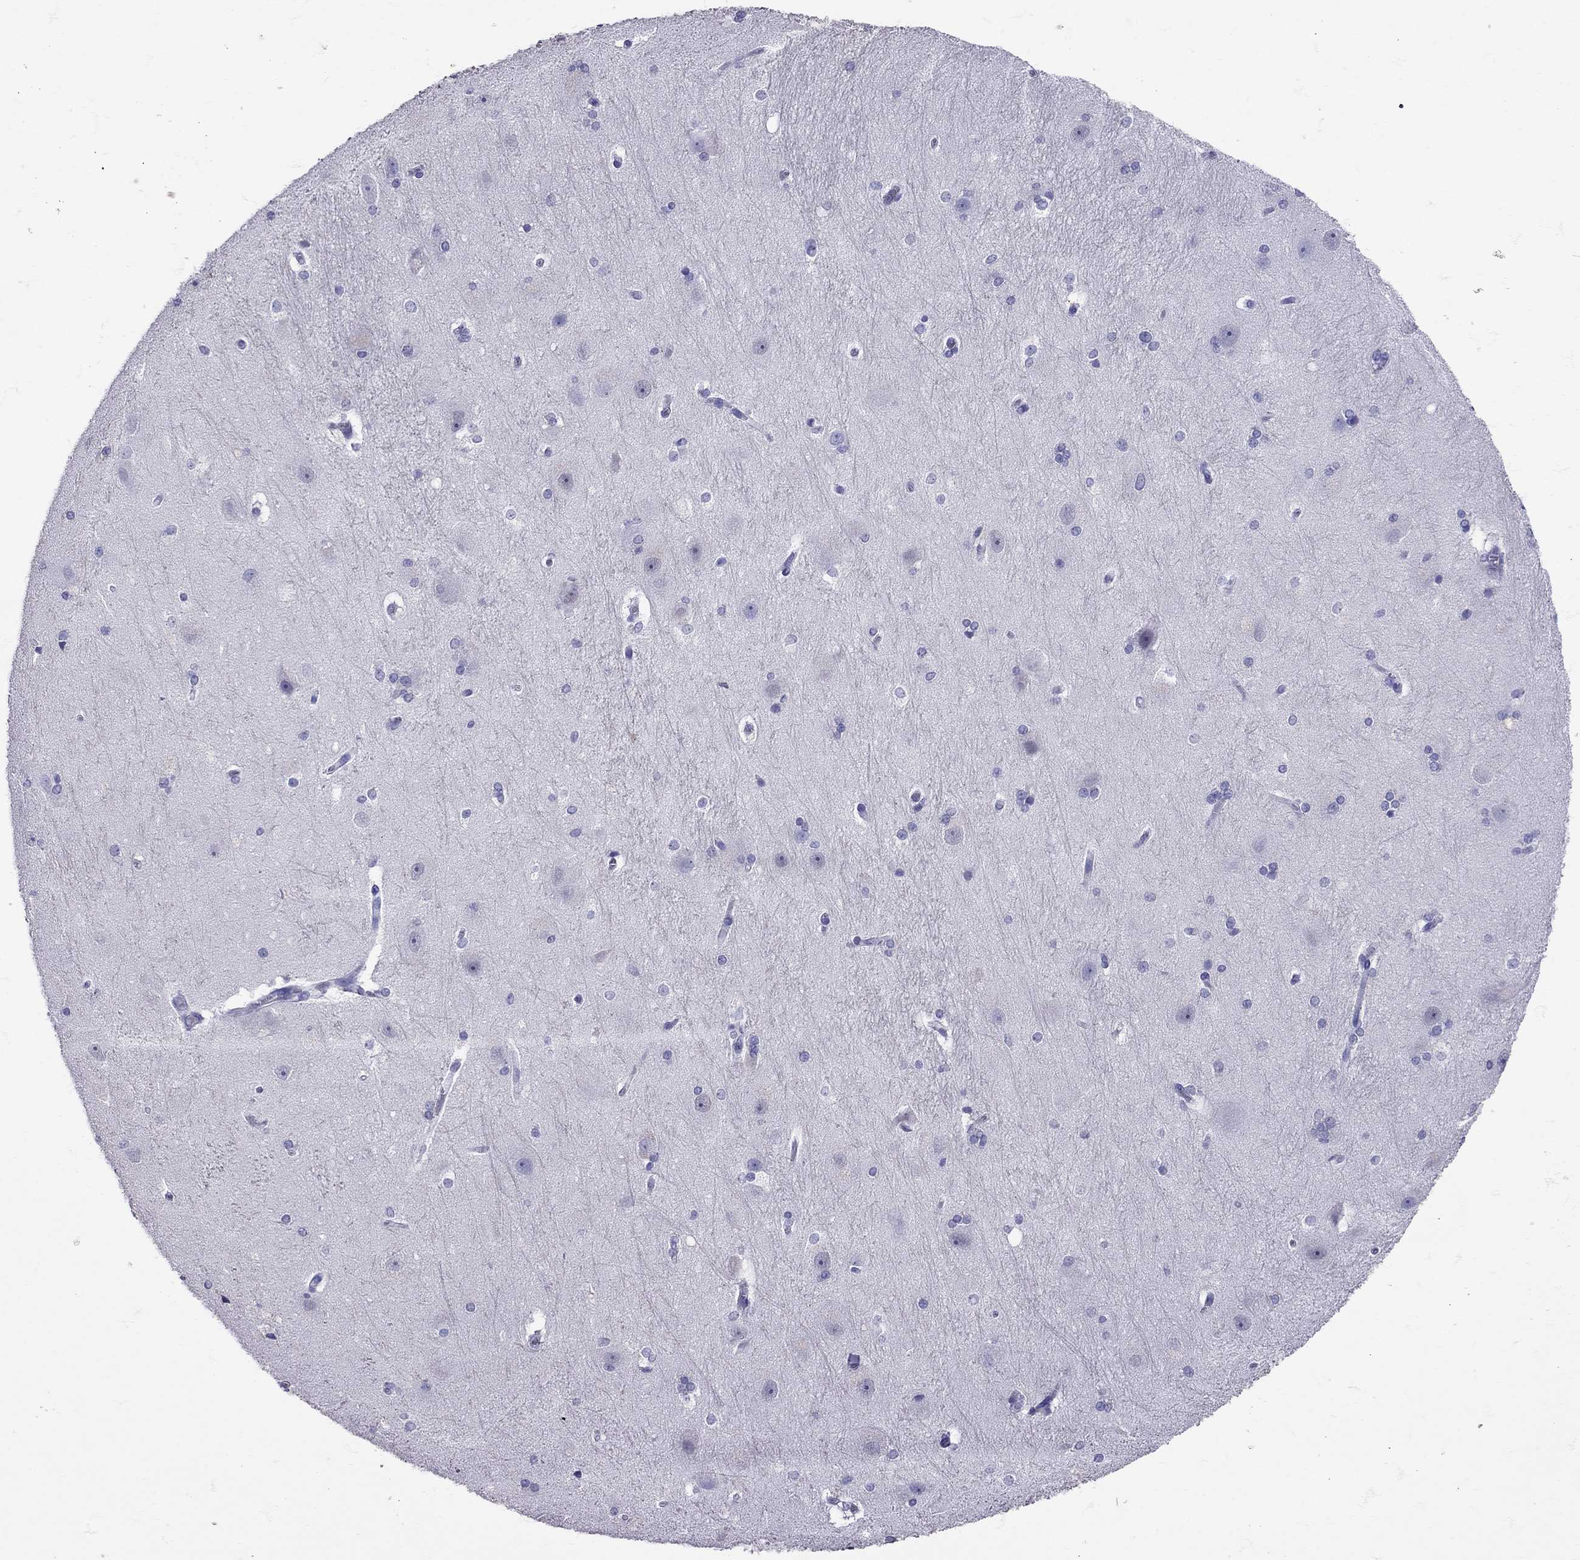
{"staining": {"intensity": "negative", "quantity": "none", "location": "none"}, "tissue": "hippocampus", "cell_type": "Glial cells", "image_type": "normal", "snomed": [{"axis": "morphology", "description": "Normal tissue, NOS"}, {"axis": "topography", "description": "Cerebral cortex"}, {"axis": "topography", "description": "Hippocampus"}], "caption": "Protein analysis of benign hippocampus reveals no significant staining in glial cells.", "gene": "TBR1", "patient": {"sex": "female", "age": 19}}